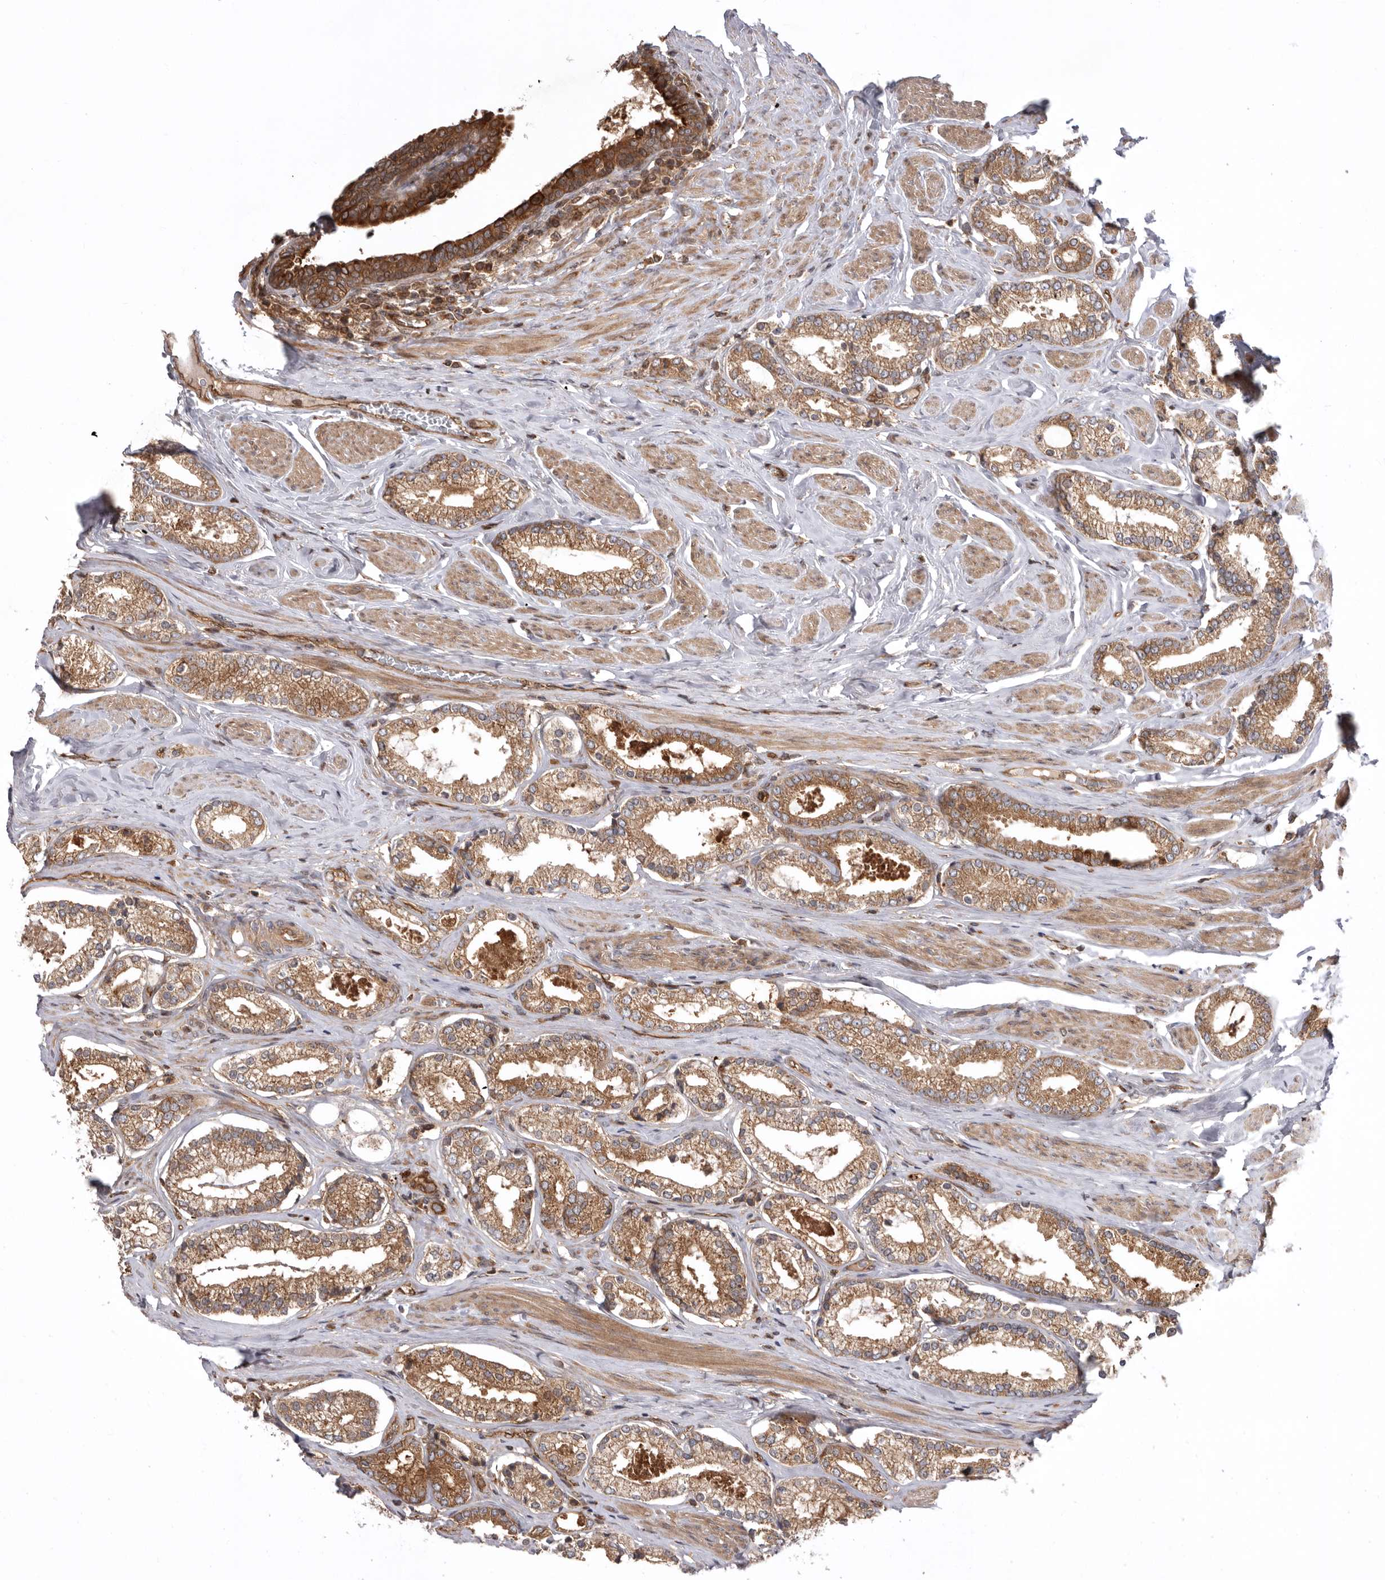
{"staining": {"intensity": "moderate", "quantity": ">75%", "location": "cytoplasmic/membranous"}, "tissue": "prostate cancer", "cell_type": "Tumor cells", "image_type": "cancer", "snomed": [{"axis": "morphology", "description": "Adenocarcinoma, Low grade"}, {"axis": "topography", "description": "Prostate"}], "caption": "IHC image of neoplastic tissue: human prostate adenocarcinoma (low-grade) stained using immunohistochemistry (IHC) reveals medium levels of moderate protein expression localized specifically in the cytoplasmic/membranous of tumor cells, appearing as a cytoplasmic/membranous brown color.", "gene": "DHDDS", "patient": {"sex": "male", "age": 71}}